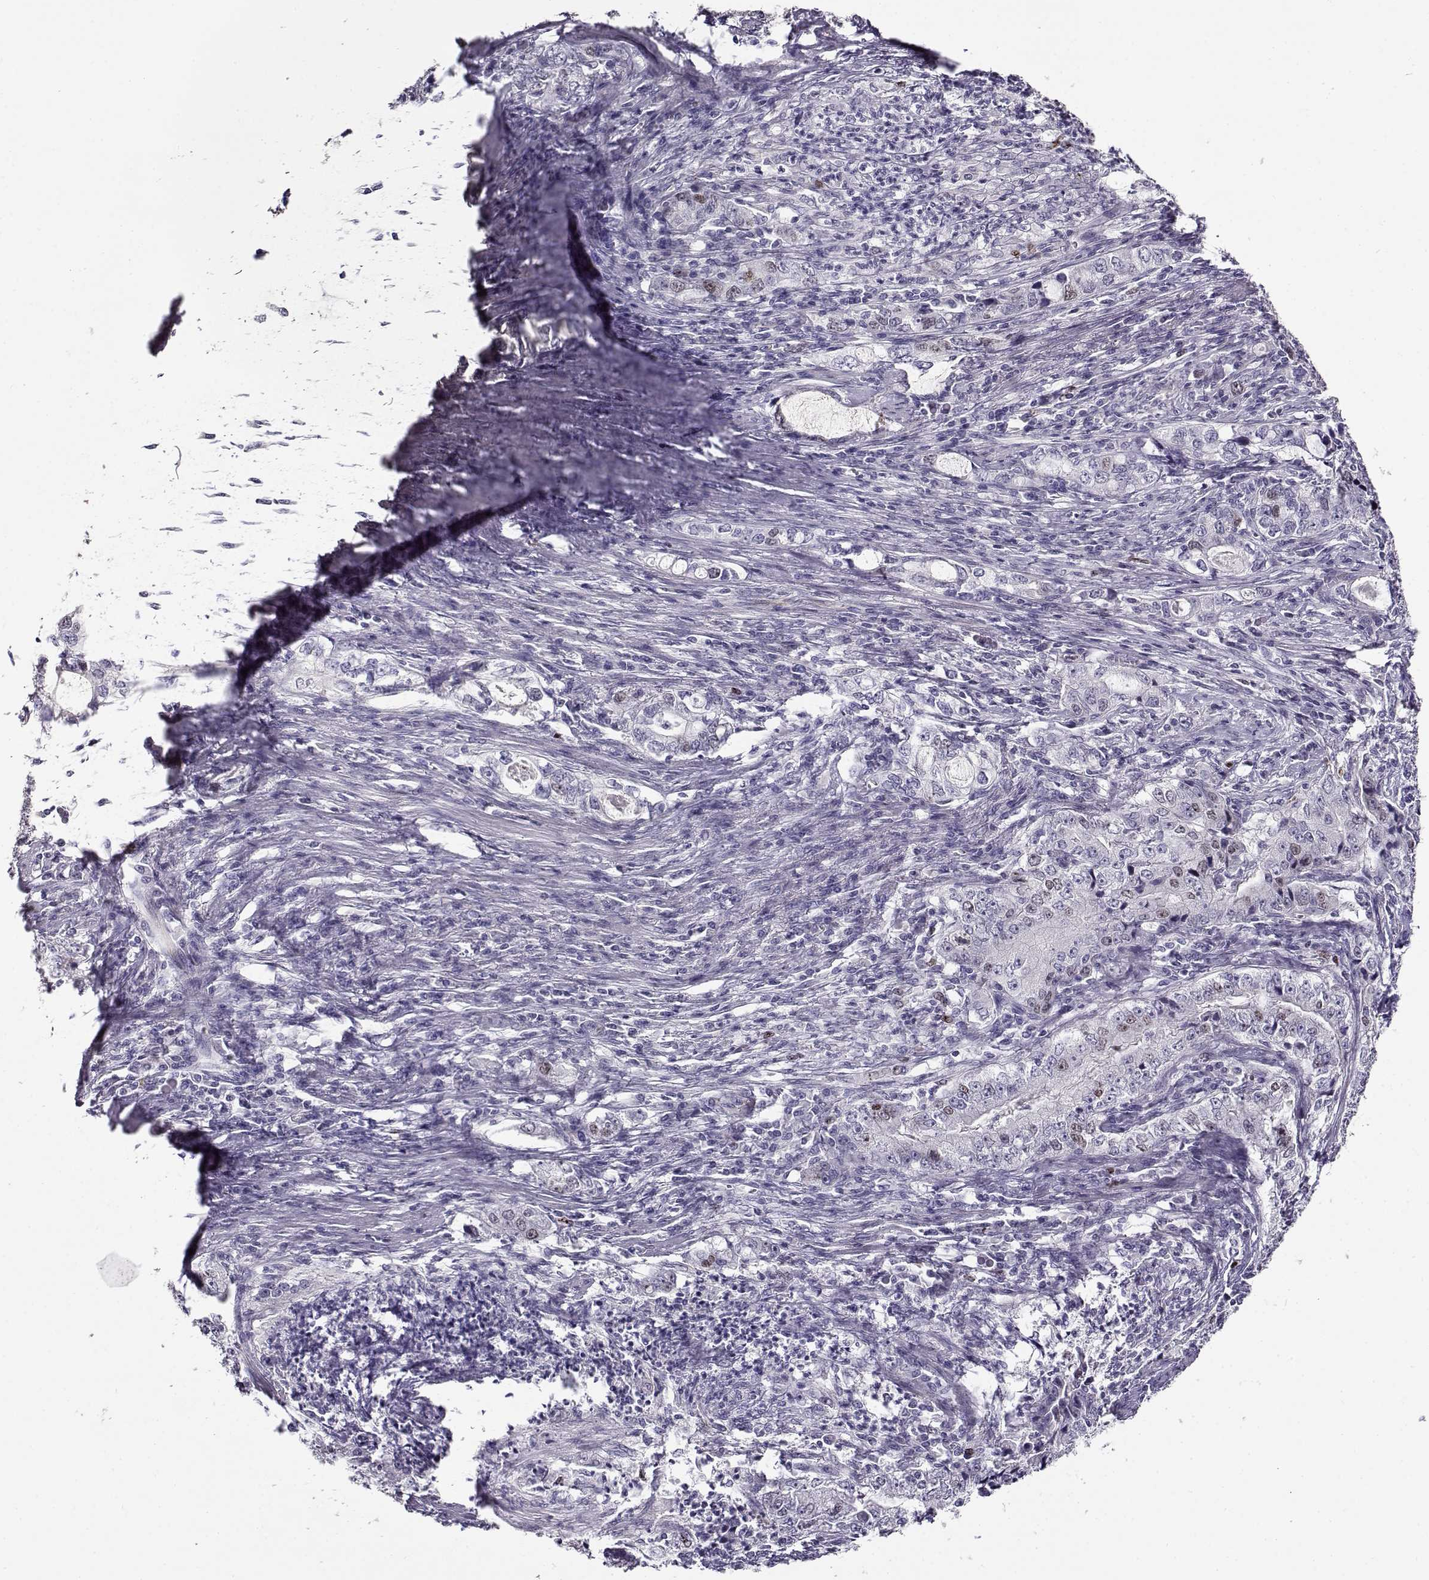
{"staining": {"intensity": "weak", "quantity": "<25%", "location": "nuclear"}, "tissue": "stomach cancer", "cell_type": "Tumor cells", "image_type": "cancer", "snomed": [{"axis": "morphology", "description": "Adenocarcinoma, NOS"}, {"axis": "topography", "description": "Stomach, lower"}], "caption": "A micrograph of human stomach cancer is negative for staining in tumor cells.", "gene": "NPW", "patient": {"sex": "female", "age": 72}}